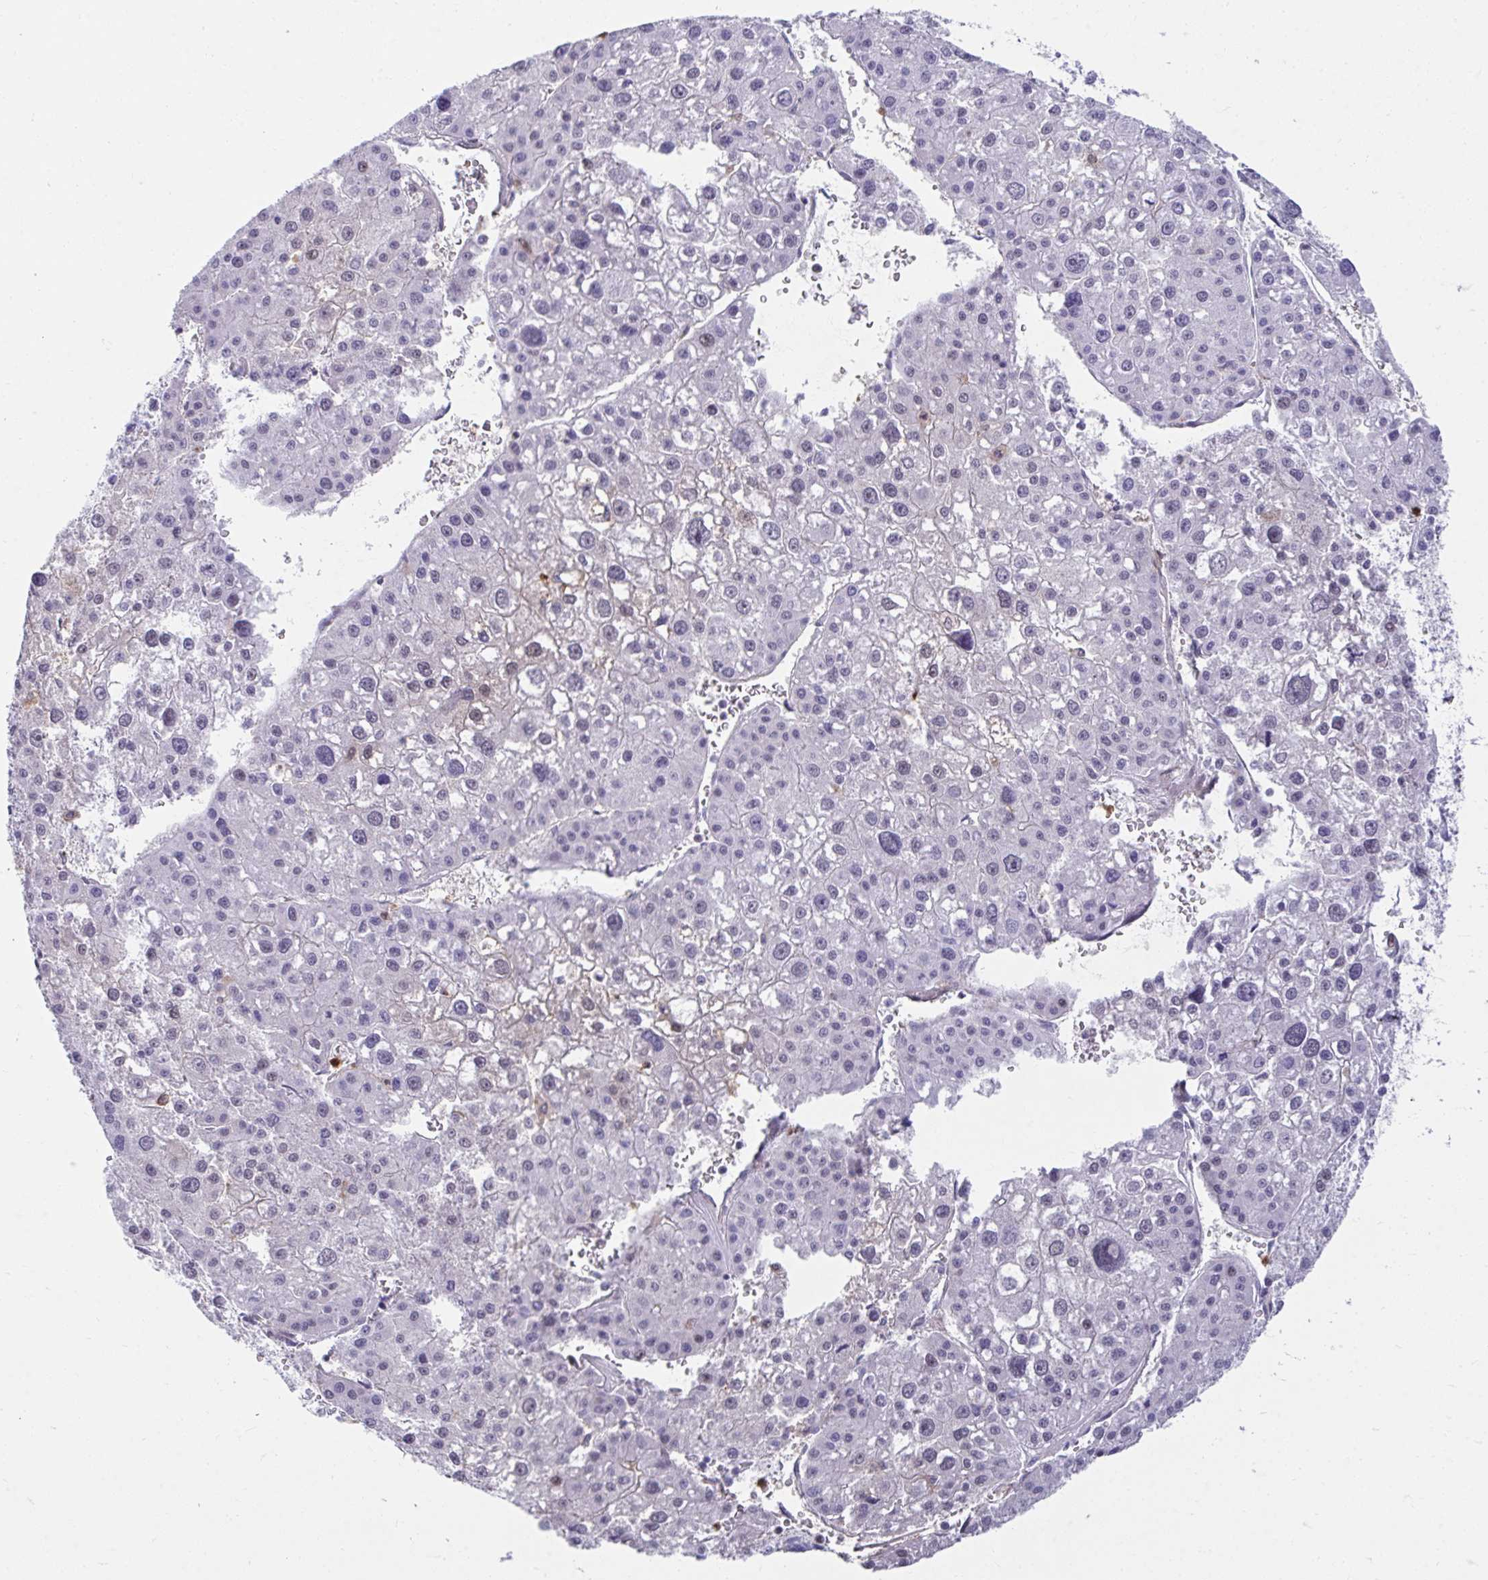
{"staining": {"intensity": "negative", "quantity": "none", "location": "none"}, "tissue": "liver cancer", "cell_type": "Tumor cells", "image_type": "cancer", "snomed": [{"axis": "morphology", "description": "Carcinoma, Hepatocellular, NOS"}, {"axis": "topography", "description": "Liver"}], "caption": "Immunohistochemistry of liver cancer (hepatocellular carcinoma) displays no staining in tumor cells.", "gene": "CSTB", "patient": {"sex": "male", "age": 73}}